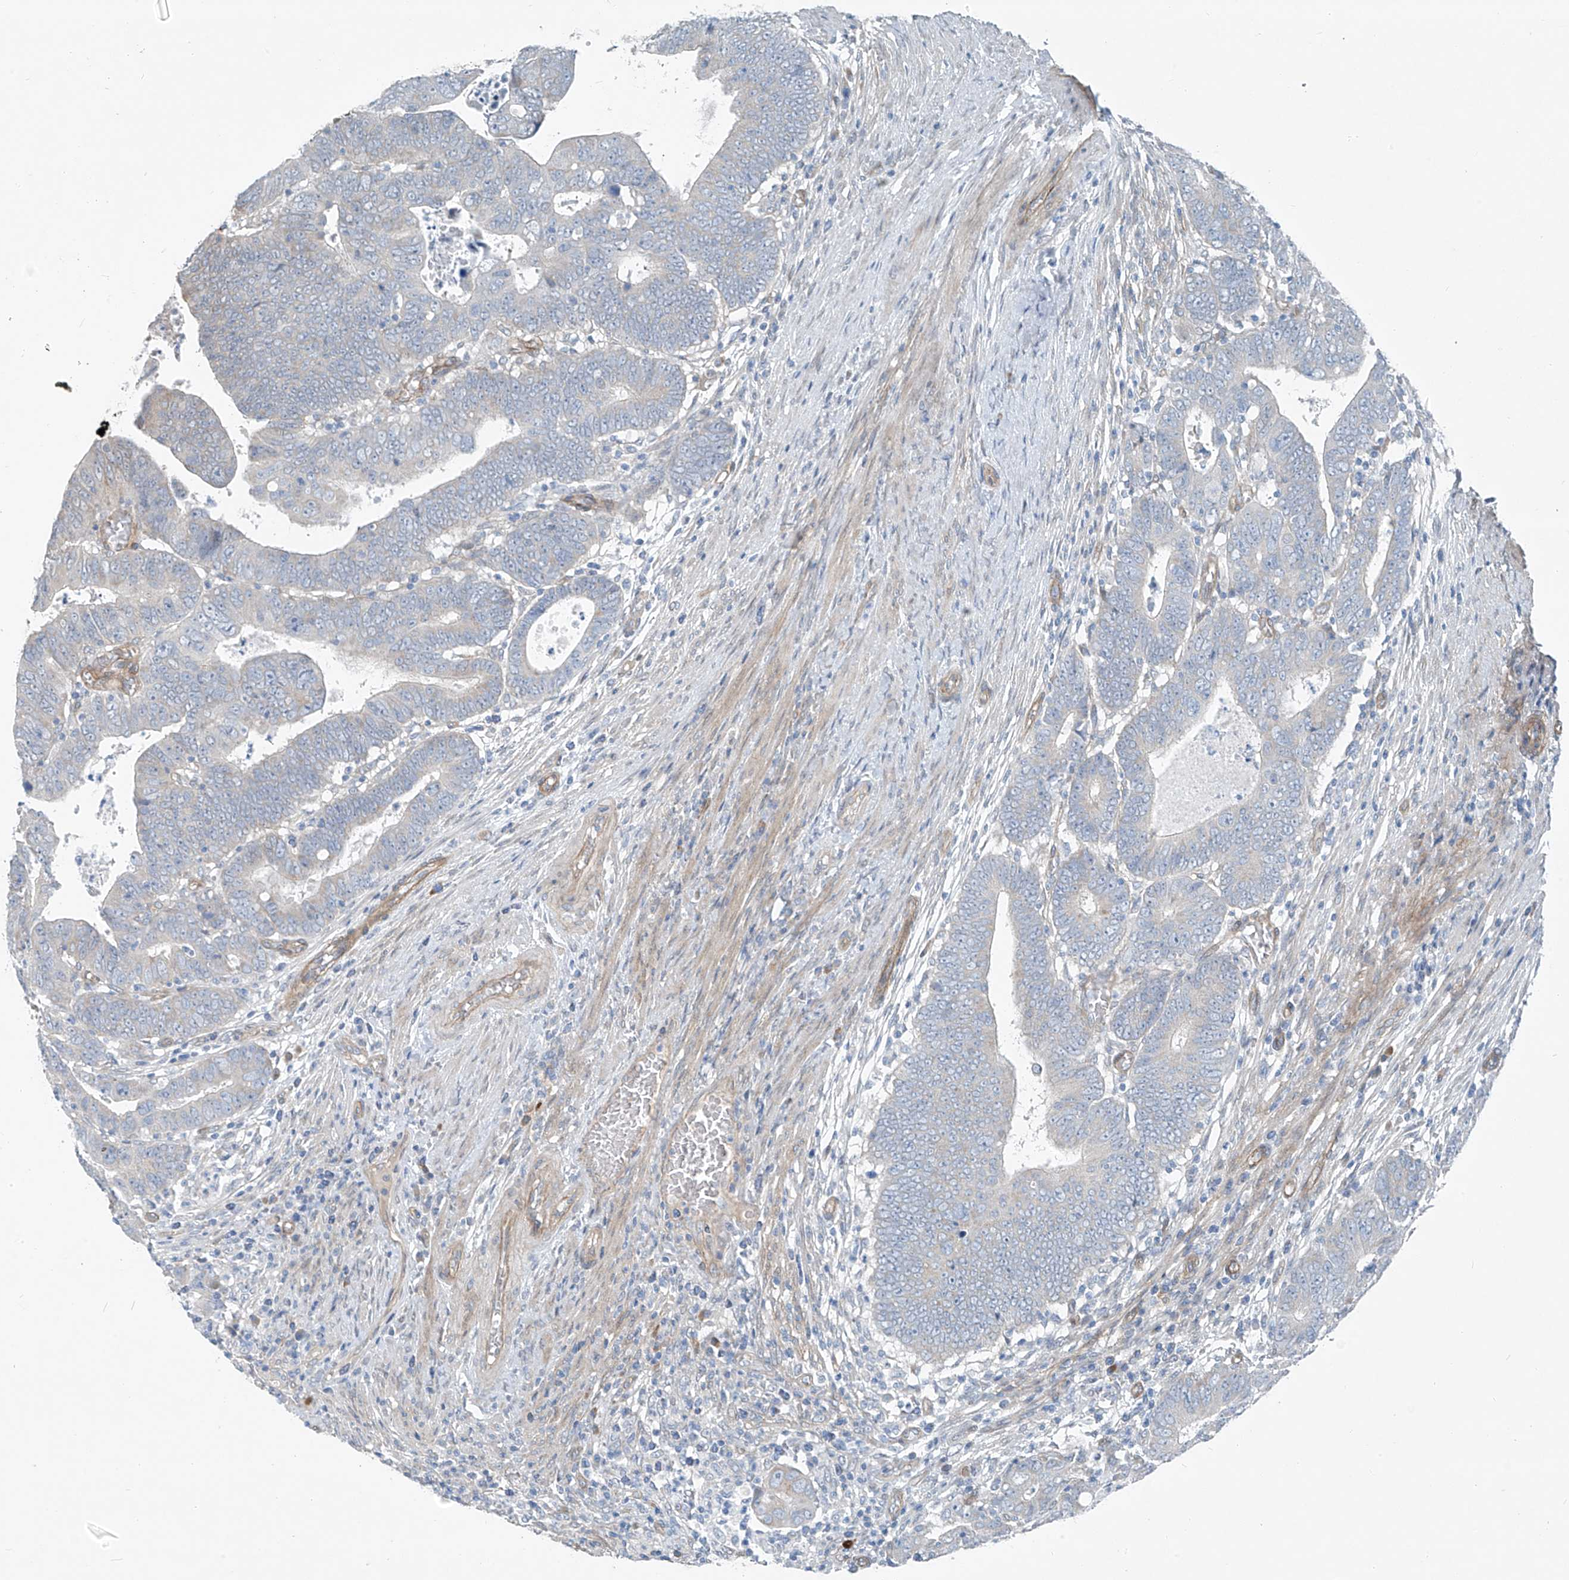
{"staining": {"intensity": "negative", "quantity": "none", "location": "none"}, "tissue": "colorectal cancer", "cell_type": "Tumor cells", "image_type": "cancer", "snomed": [{"axis": "morphology", "description": "Normal tissue, NOS"}, {"axis": "morphology", "description": "Adenocarcinoma, NOS"}, {"axis": "topography", "description": "Rectum"}], "caption": "High magnification brightfield microscopy of colorectal cancer stained with DAB (brown) and counterstained with hematoxylin (blue): tumor cells show no significant staining. (DAB immunohistochemistry visualized using brightfield microscopy, high magnification).", "gene": "TNS2", "patient": {"sex": "female", "age": 65}}